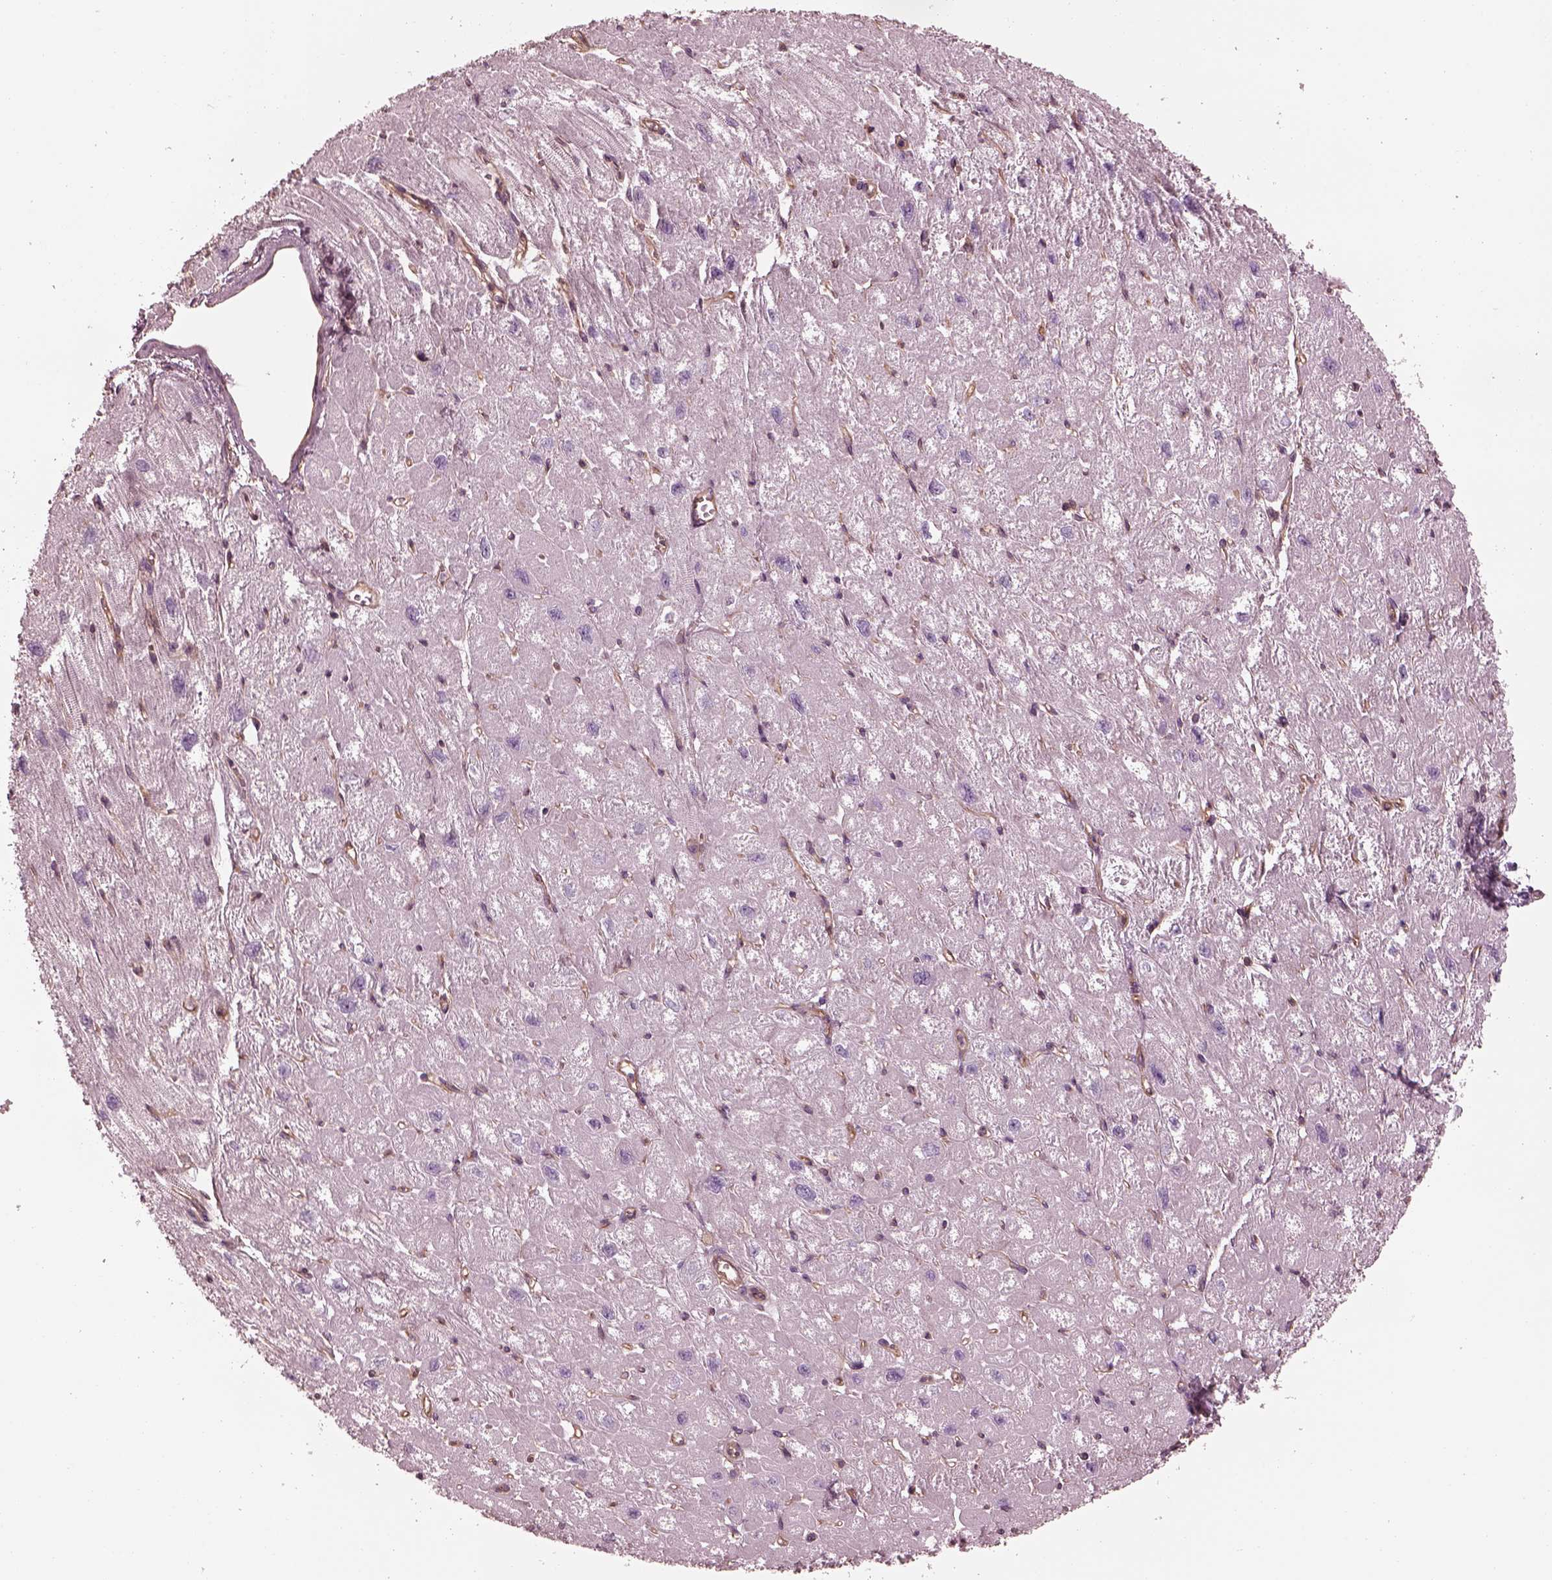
{"staining": {"intensity": "negative", "quantity": "none", "location": "none"}, "tissue": "heart muscle", "cell_type": "Cardiomyocytes", "image_type": "normal", "snomed": [{"axis": "morphology", "description": "Normal tissue, NOS"}, {"axis": "topography", "description": "Heart"}], "caption": "Histopathology image shows no significant protein positivity in cardiomyocytes of benign heart muscle. (Brightfield microscopy of DAB (3,3'-diaminobenzidine) IHC at high magnification).", "gene": "ELAPOR1", "patient": {"sex": "male", "age": 61}}